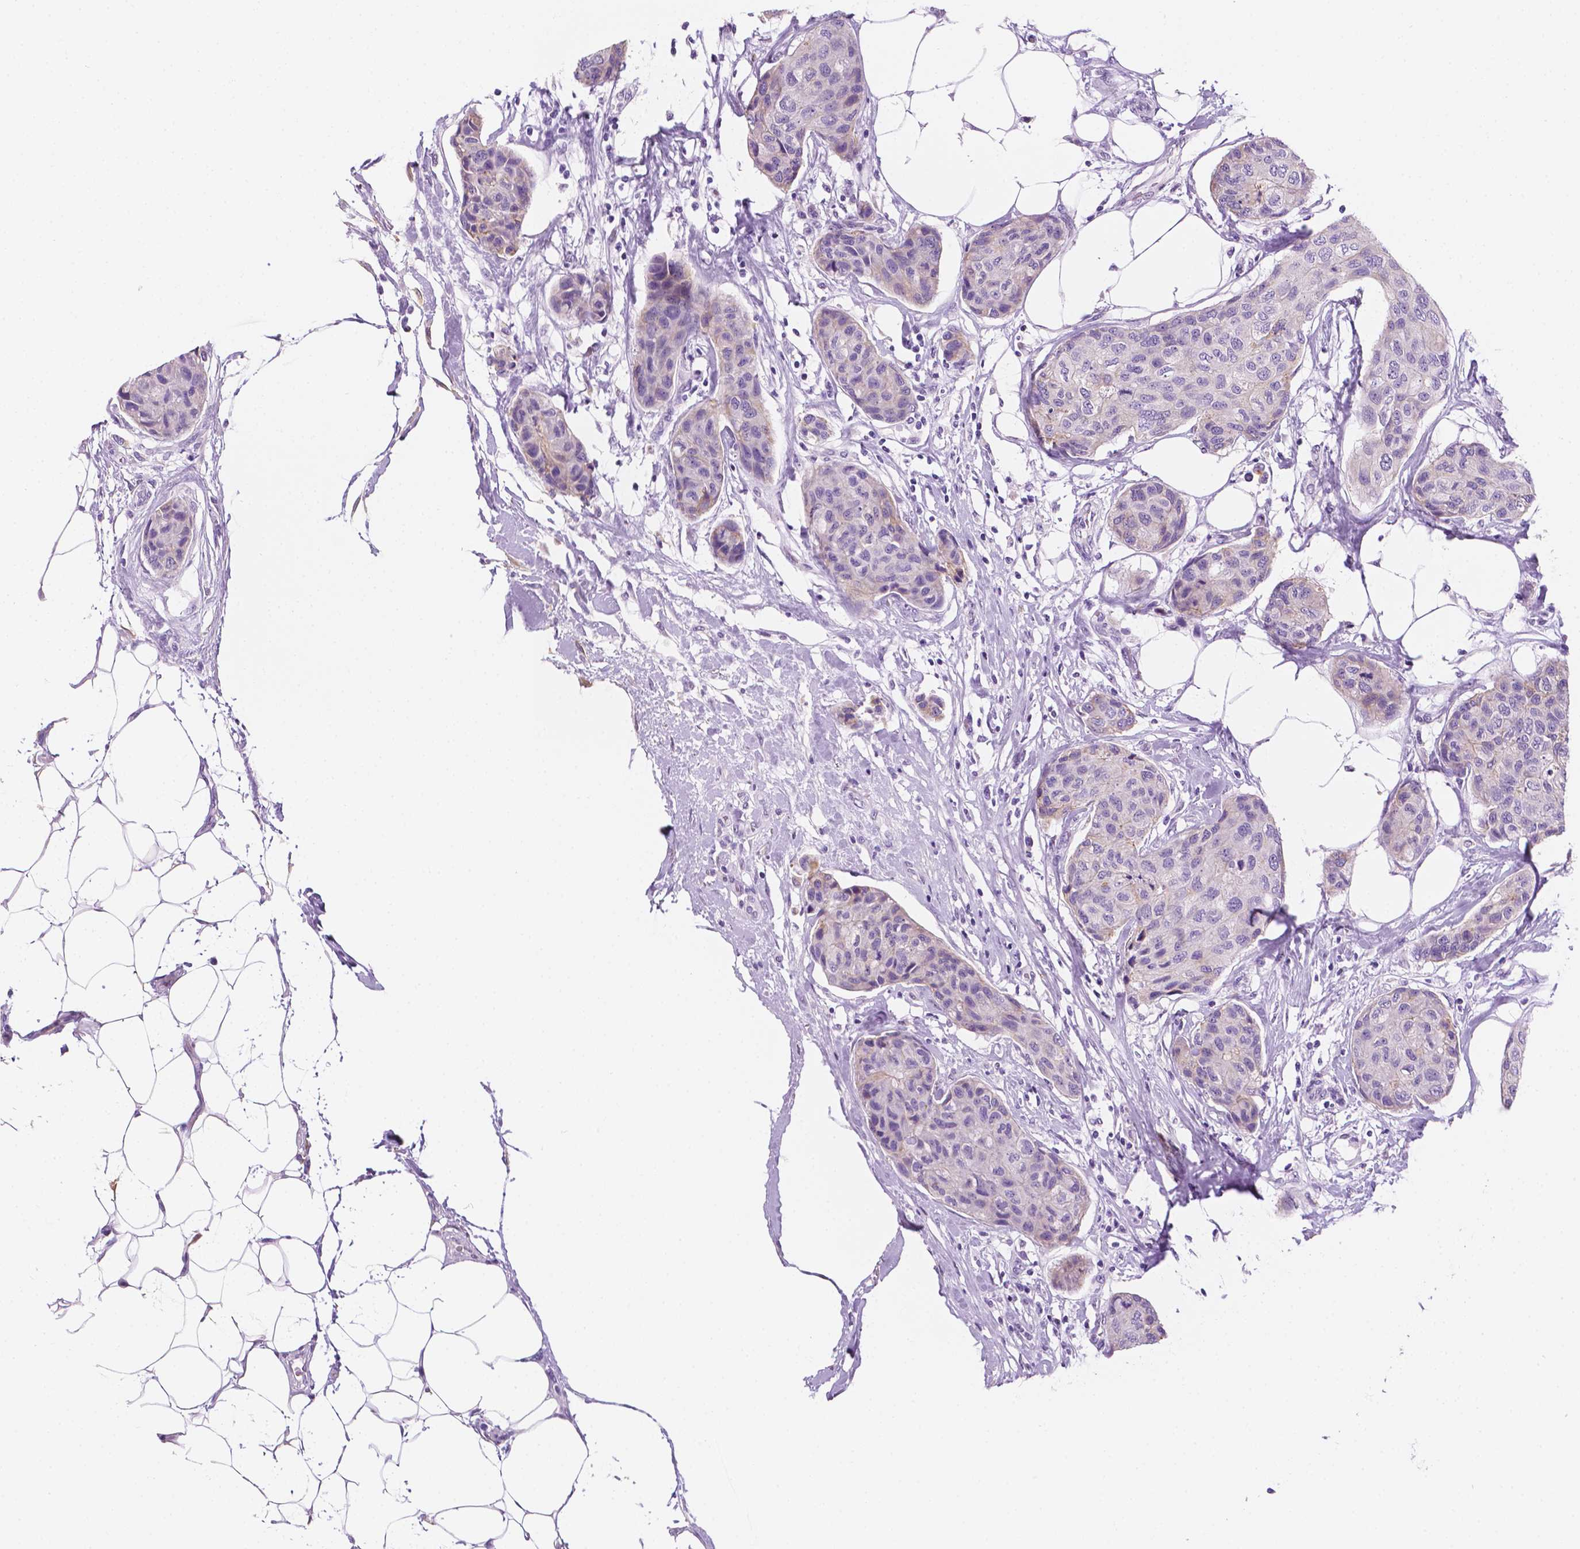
{"staining": {"intensity": "negative", "quantity": "none", "location": "none"}, "tissue": "breast cancer", "cell_type": "Tumor cells", "image_type": "cancer", "snomed": [{"axis": "morphology", "description": "Duct carcinoma"}, {"axis": "topography", "description": "Breast"}], "caption": "IHC photomicrograph of neoplastic tissue: infiltrating ductal carcinoma (breast) stained with DAB (3,3'-diaminobenzidine) reveals no significant protein staining in tumor cells.", "gene": "PPL", "patient": {"sex": "female", "age": 80}}